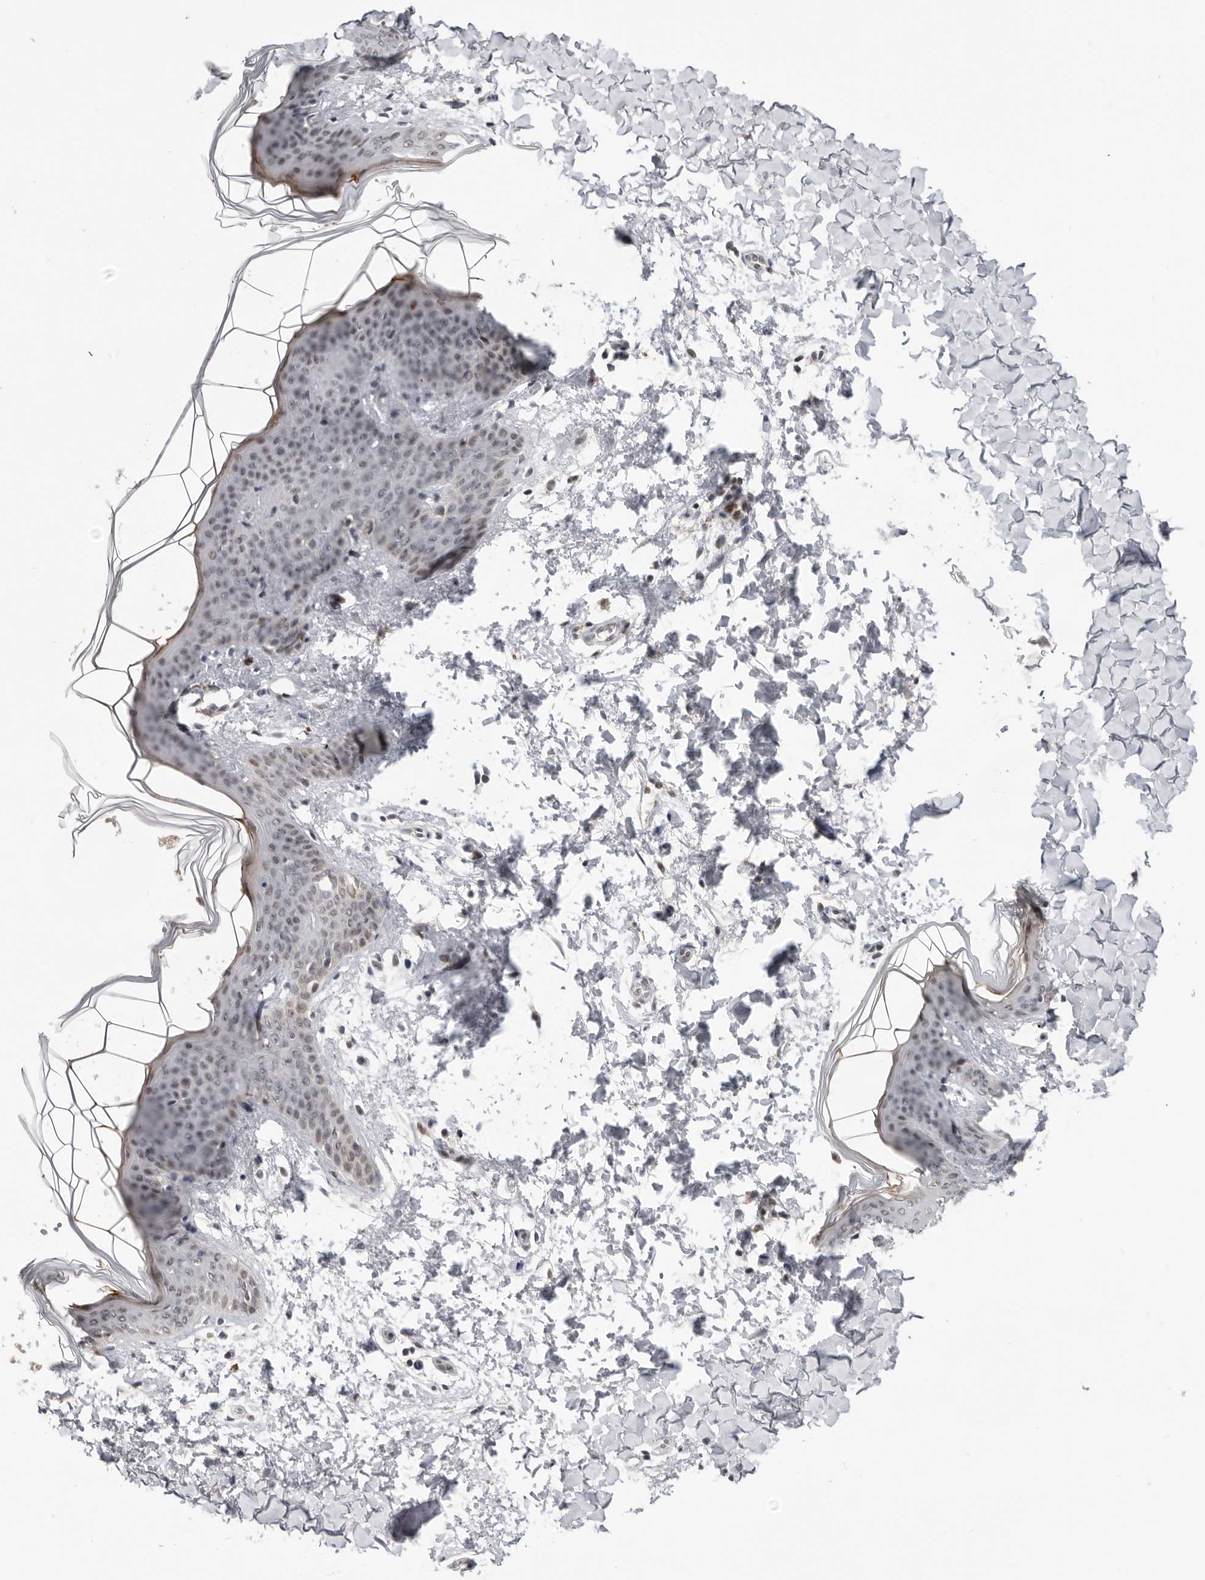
{"staining": {"intensity": "weak", "quantity": "25%-75%", "location": "nuclear"}, "tissue": "skin", "cell_type": "Fibroblasts", "image_type": "normal", "snomed": [{"axis": "morphology", "description": "Normal tissue, NOS"}, {"axis": "topography", "description": "Skin"}], "caption": "Unremarkable skin reveals weak nuclear expression in approximately 25%-75% of fibroblasts.", "gene": "BRCA2", "patient": {"sex": "female", "age": 17}}